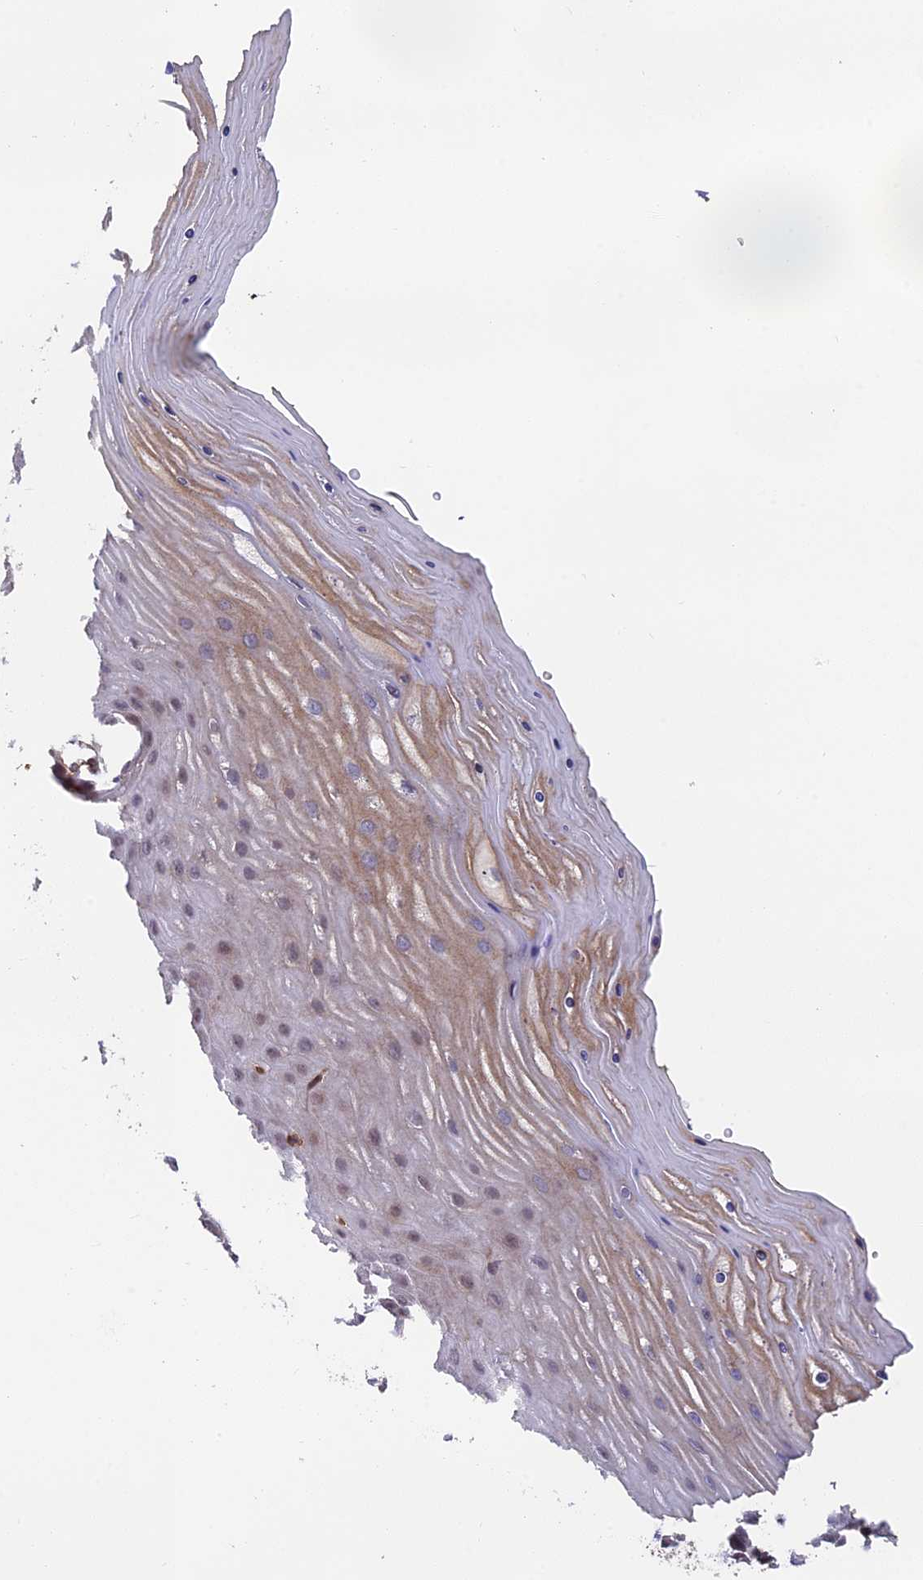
{"staining": {"intensity": "moderate", "quantity": "<25%", "location": "cytoplasmic/membranous"}, "tissue": "cervix", "cell_type": "Glandular cells", "image_type": "normal", "snomed": [{"axis": "morphology", "description": "Normal tissue, NOS"}, {"axis": "topography", "description": "Cervix"}], "caption": "Immunohistochemical staining of benign human cervix reveals <25% levels of moderate cytoplasmic/membranous protein positivity in approximately <25% of glandular cells.", "gene": "OSBPL1A", "patient": {"sex": "female", "age": 55}}